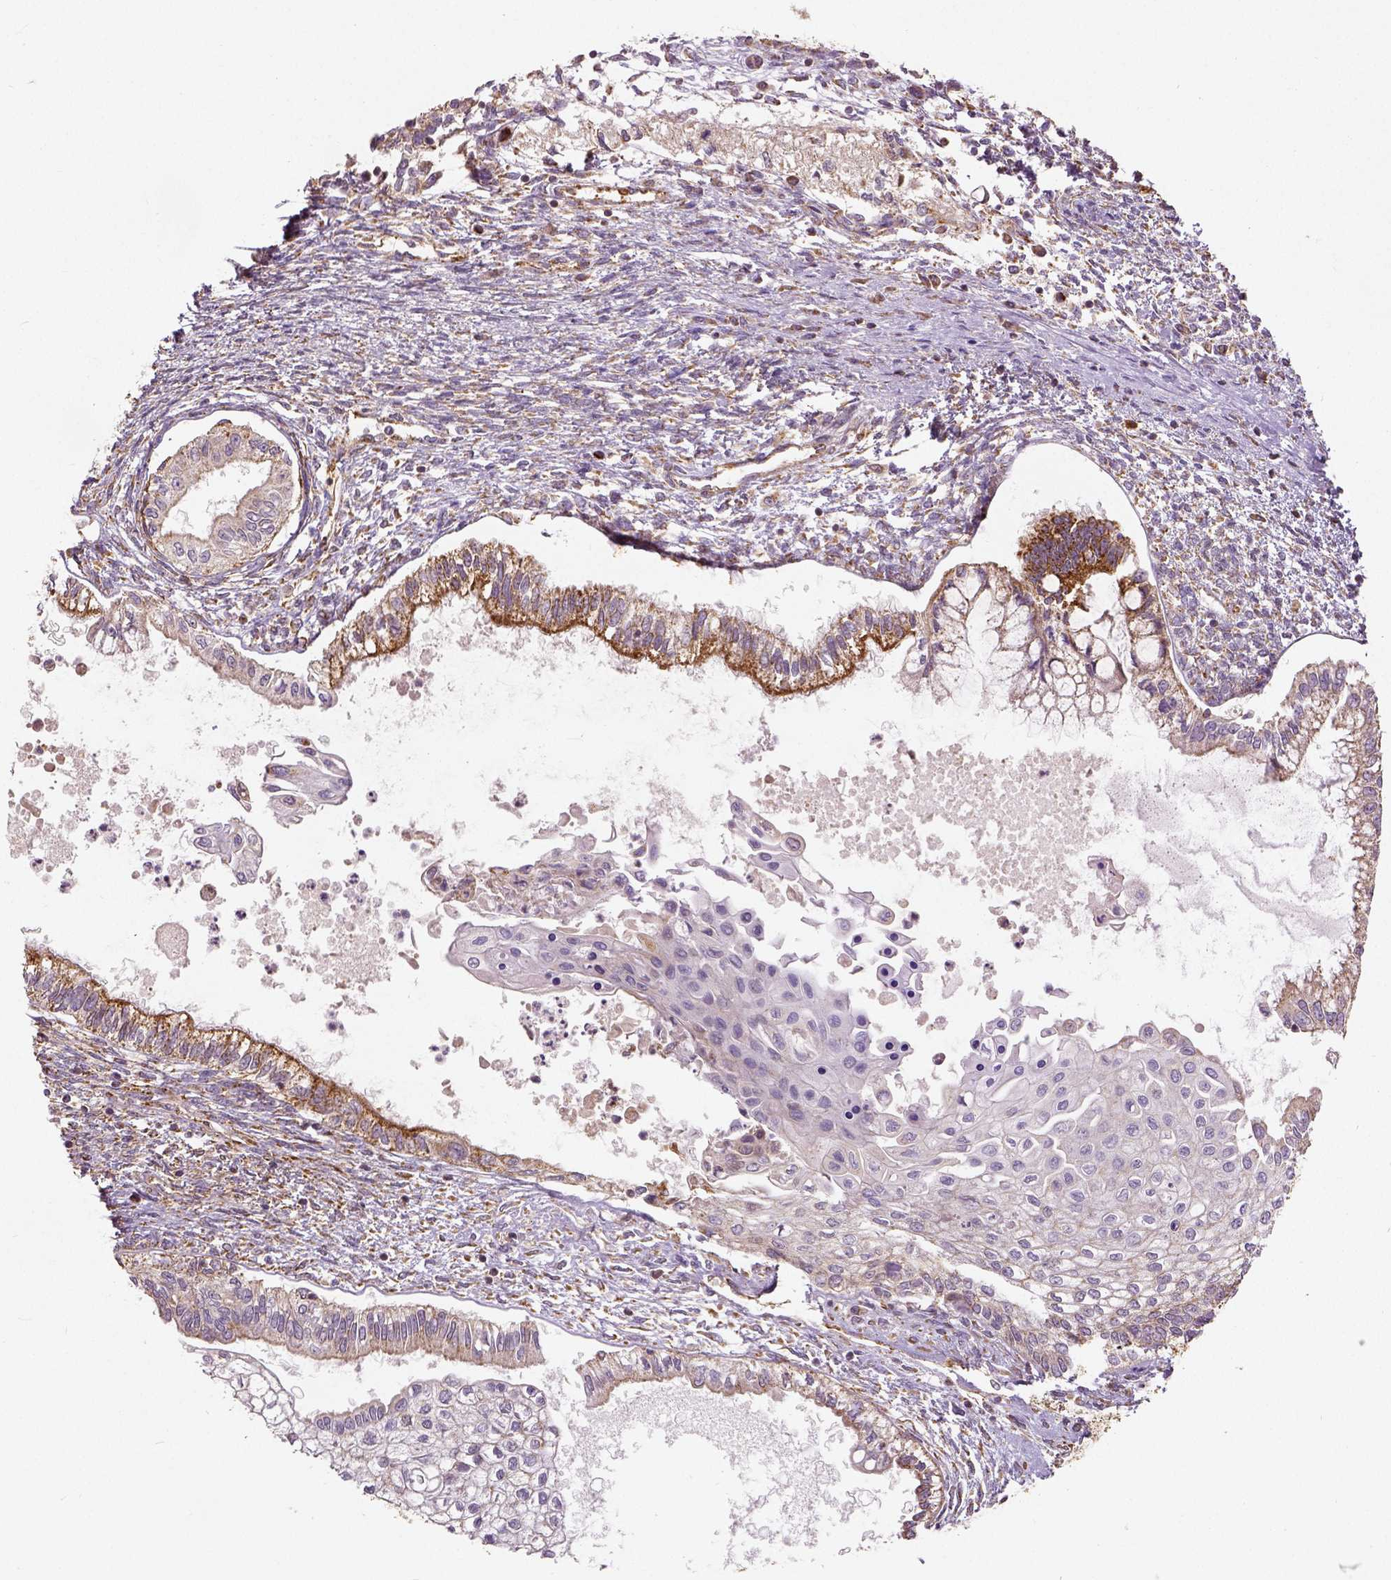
{"staining": {"intensity": "moderate", "quantity": ">75%", "location": "cytoplasmic/membranous"}, "tissue": "testis cancer", "cell_type": "Tumor cells", "image_type": "cancer", "snomed": [{"axis": "morphology", "description": "Carcinoma, Embryonal, NOS"}, {"axis": "topography", "description": "Testis"}], "caption": "This histopathology image demonstrates IHC staining of testis embryonal carcinoma, with medium moderate cytoplasmic/membranous staining in approximately >75% of tumor cells.", "gene": "PGAM5", "patient": {"sex": "male", "age": 37}}